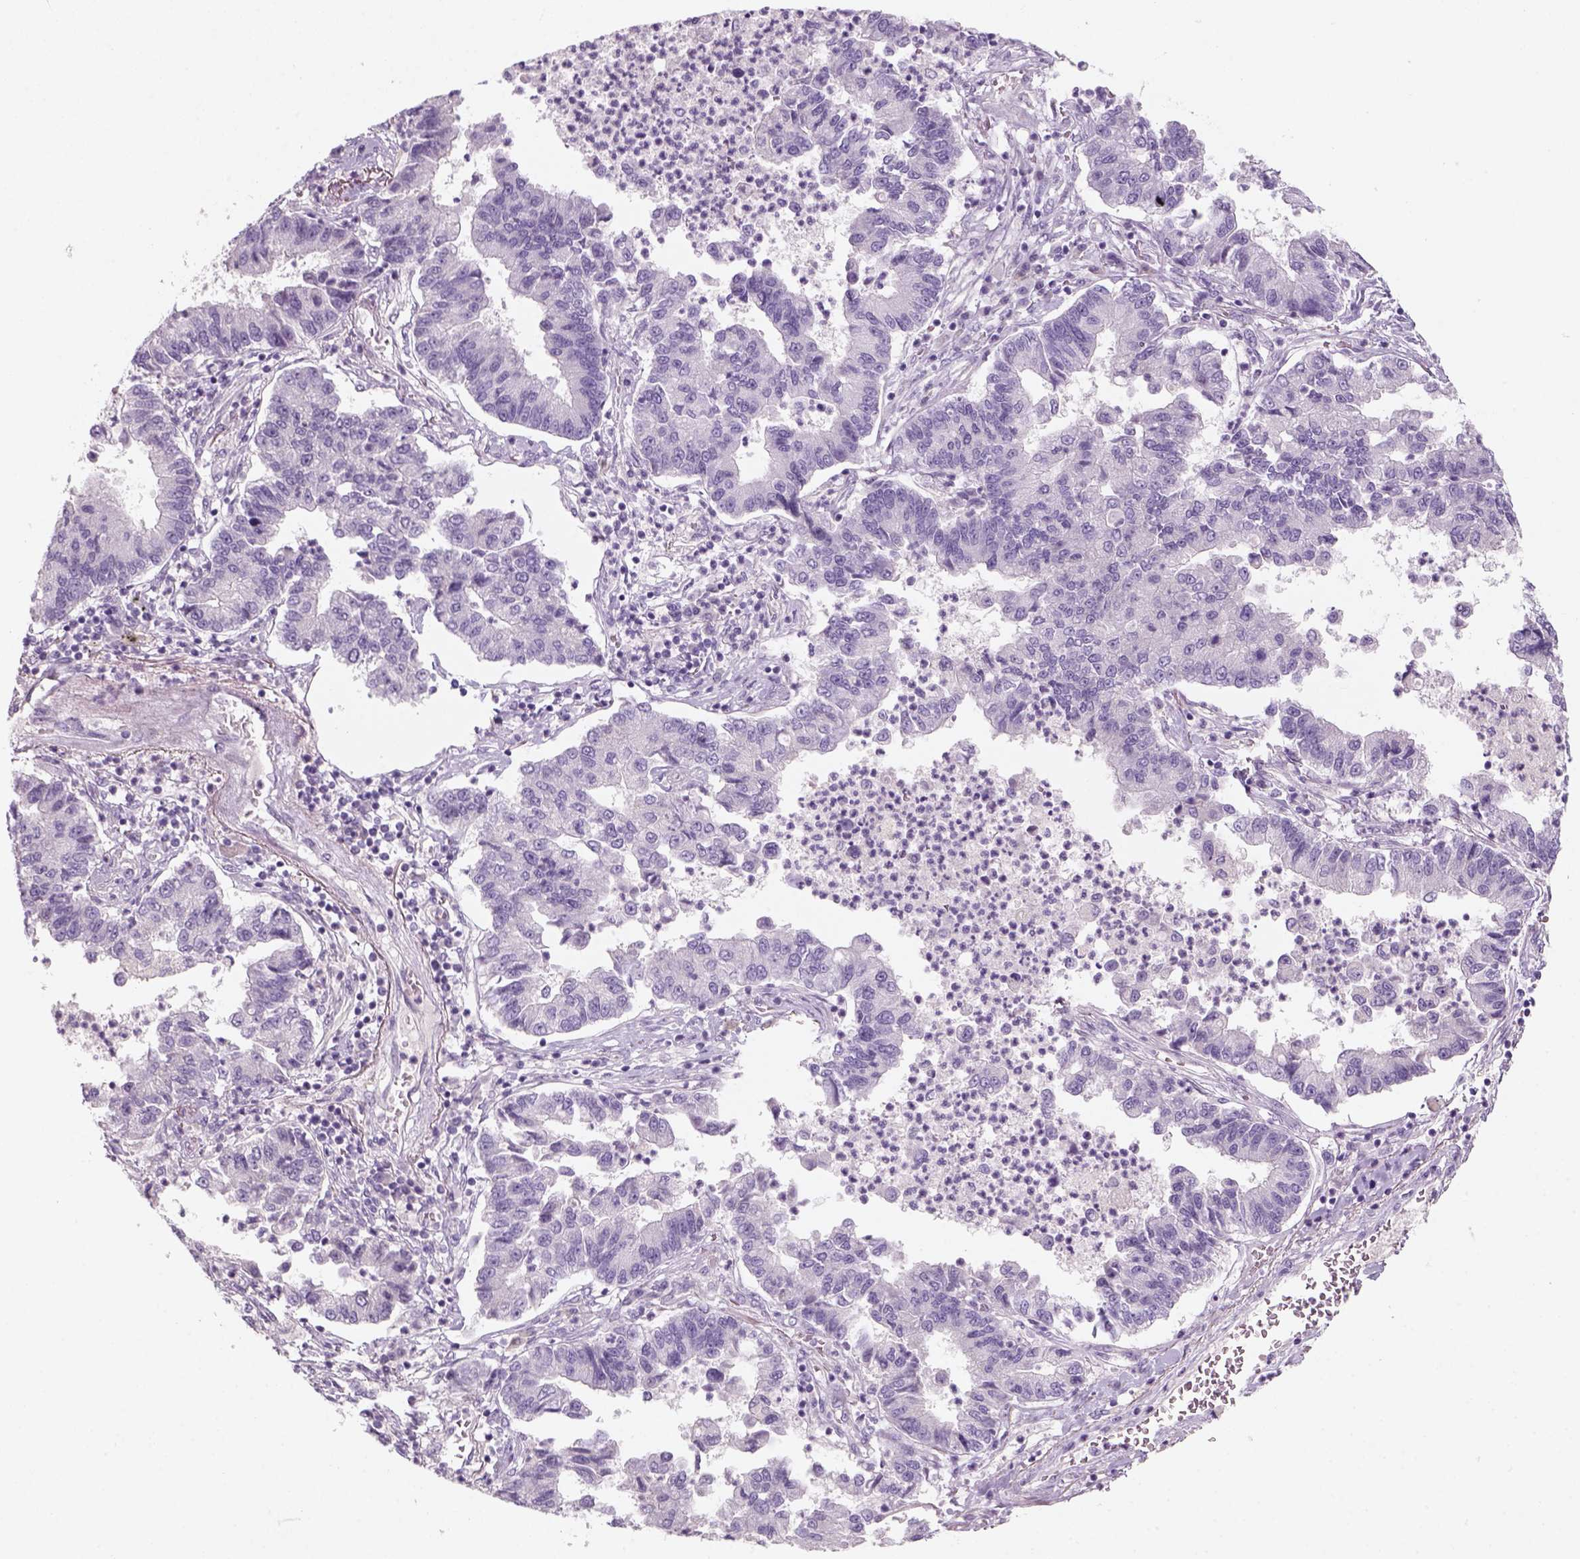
{"staining": {"intensity": "negative", "quantity": "none", "location": "none"}, "tissue": "lung cancer", "cell_type": "Tumor cells", "image_type": "cancer", "snomed": [{"axis": "morphology", "description": "Adenocarcinoma, NOS"}, {"axis": "topography", "description": "Lung"}], "caption": "There is no significant staining in tumor cells of lung cancer.", "gene": "KRT25", "patient": {"sex": "female", "age": 57}}